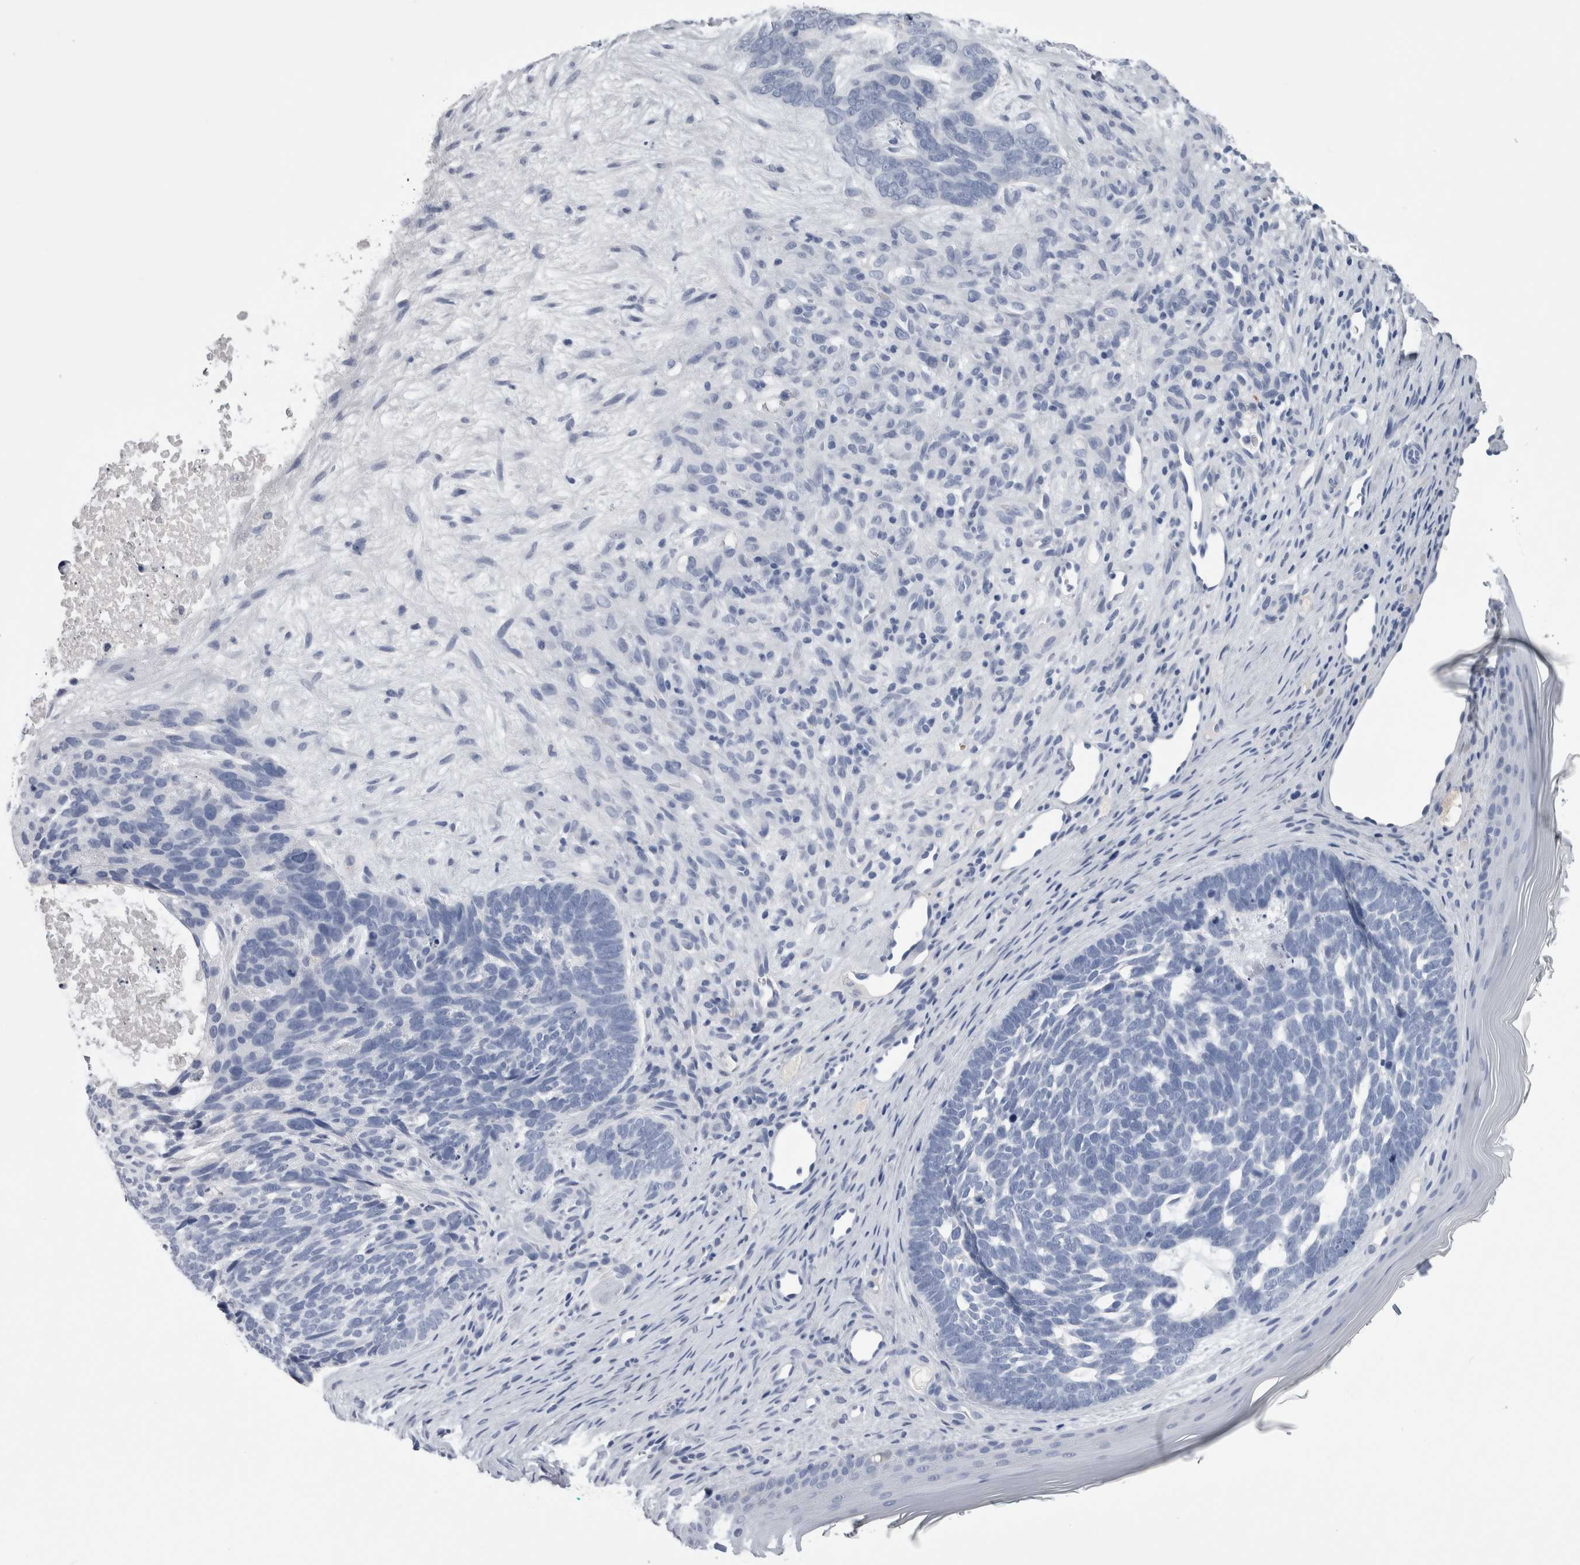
{"staining": {"intensity": "negative", "quantity": "none", "location": "none"}, "tissue": "skin cancer", "cell_type": "Tumor cells", "image_type": "cancer", "snomed": [{"axis": "morphology", "description": "Basal cell carcinoma"}, {"axis": "topography", "description": "Skin"}], "caption": "Basal cell carcinoma (skin) stained for a protein using immunohistochemistry shows no staining tumor cells.", "gene": "CA8", "patient": {"sex": "female", "age": 85}}